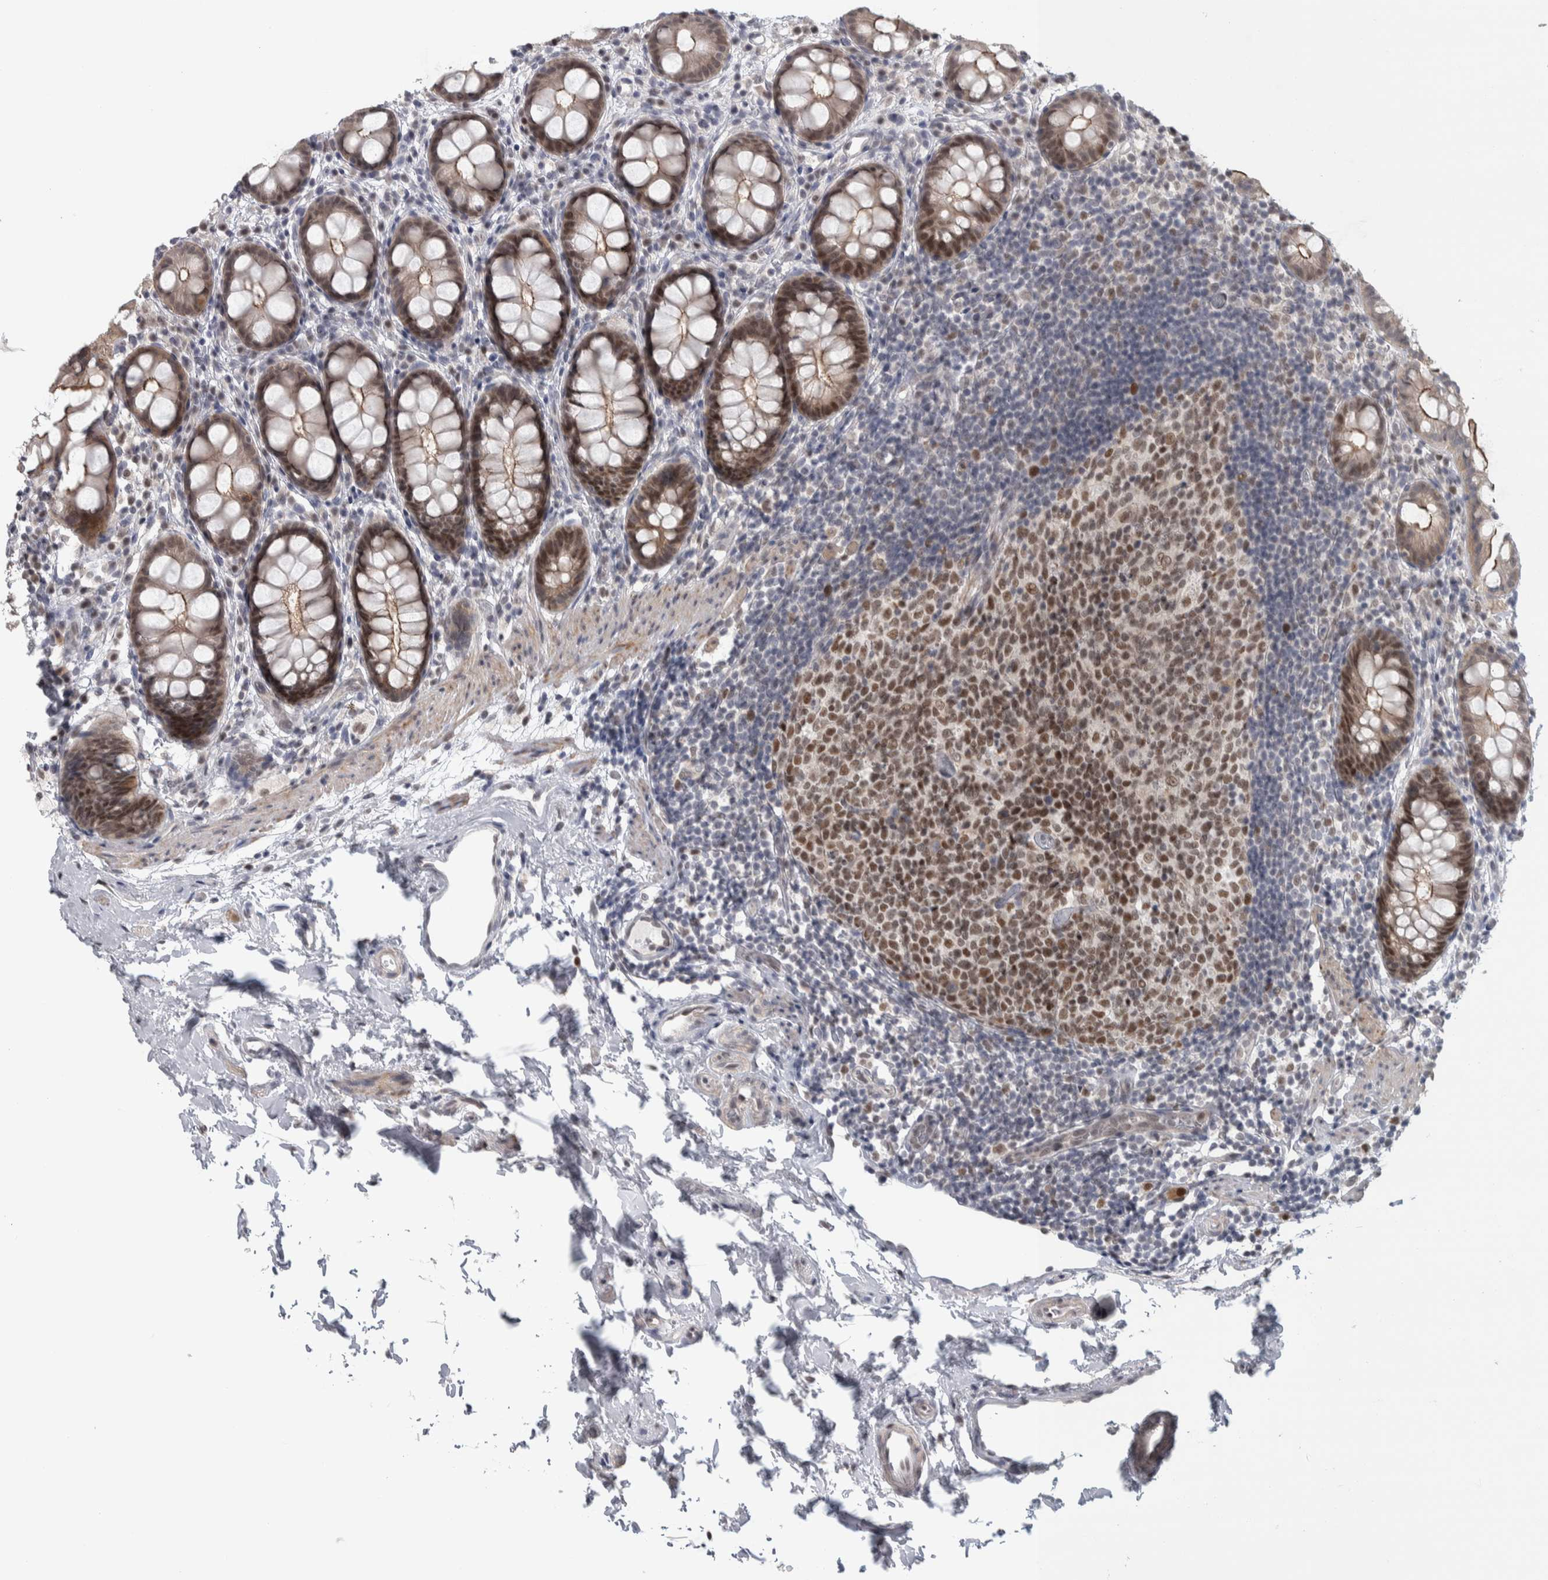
{"staining": {"intensity": "moderate", "quantity": "25%-75%", "location": "nuclear"}, "tissue": "rectum", "cell_type": "Glandular cells", "image_type": "normal", "snomed": [{"axis": "morphology", "description": "Normal tissue, NOS"}, {"axis": "topography", "description": "Rectum"}], "caption": "The histopathology image shows staining of normal rectum, revealing moderate nuclear protein staining (brown color) within glandular cells.", "gene": "HEXIM2", "patient": {"sex": "female", "age": 65}}